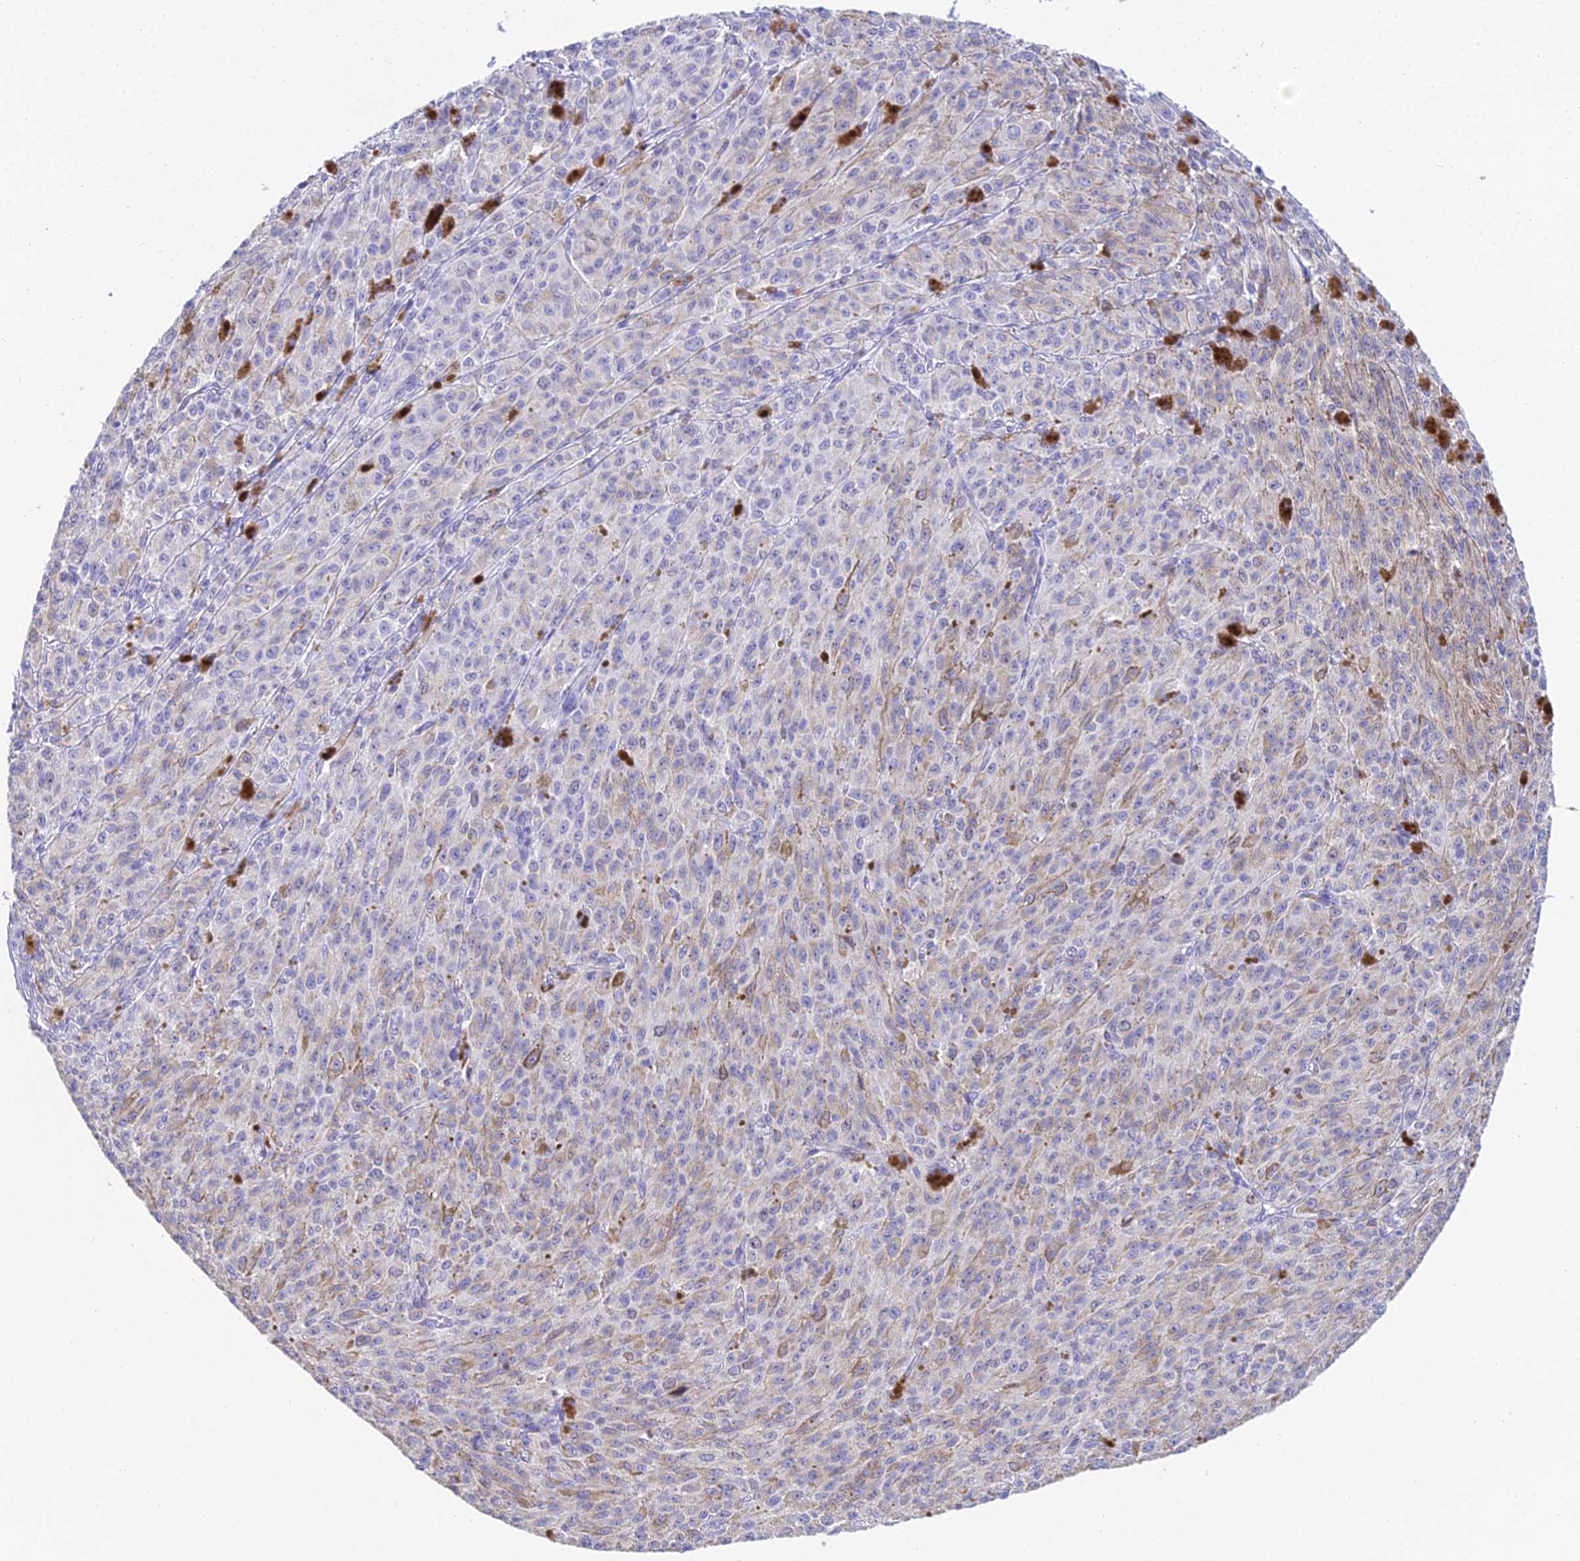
{"staining": {"intensity": "negative", "quantity": "none", "location": "none"}, "tissue": "melanoma", "cell_type": "Tumor cells", "image_type": "cancer", "snomed": [{"axis": "morphology", "description": "Malignant melanoma, NOS"}, {"axis": "topography", "description": "Skin"}], "caption": "Immunohistochemistry image of malignant melanoma stained for a protein (brown), which demonstrates no expression in tumor cells. The staining was performed using DAB (3,3'-diaminobenzidine) to visualize the protein expression in brown, while the nuclei were stained in blue with hematoxylin (Magnification: 20x).", "gene": "MCM2", "patient": {"sex": "female", "age": 52}}